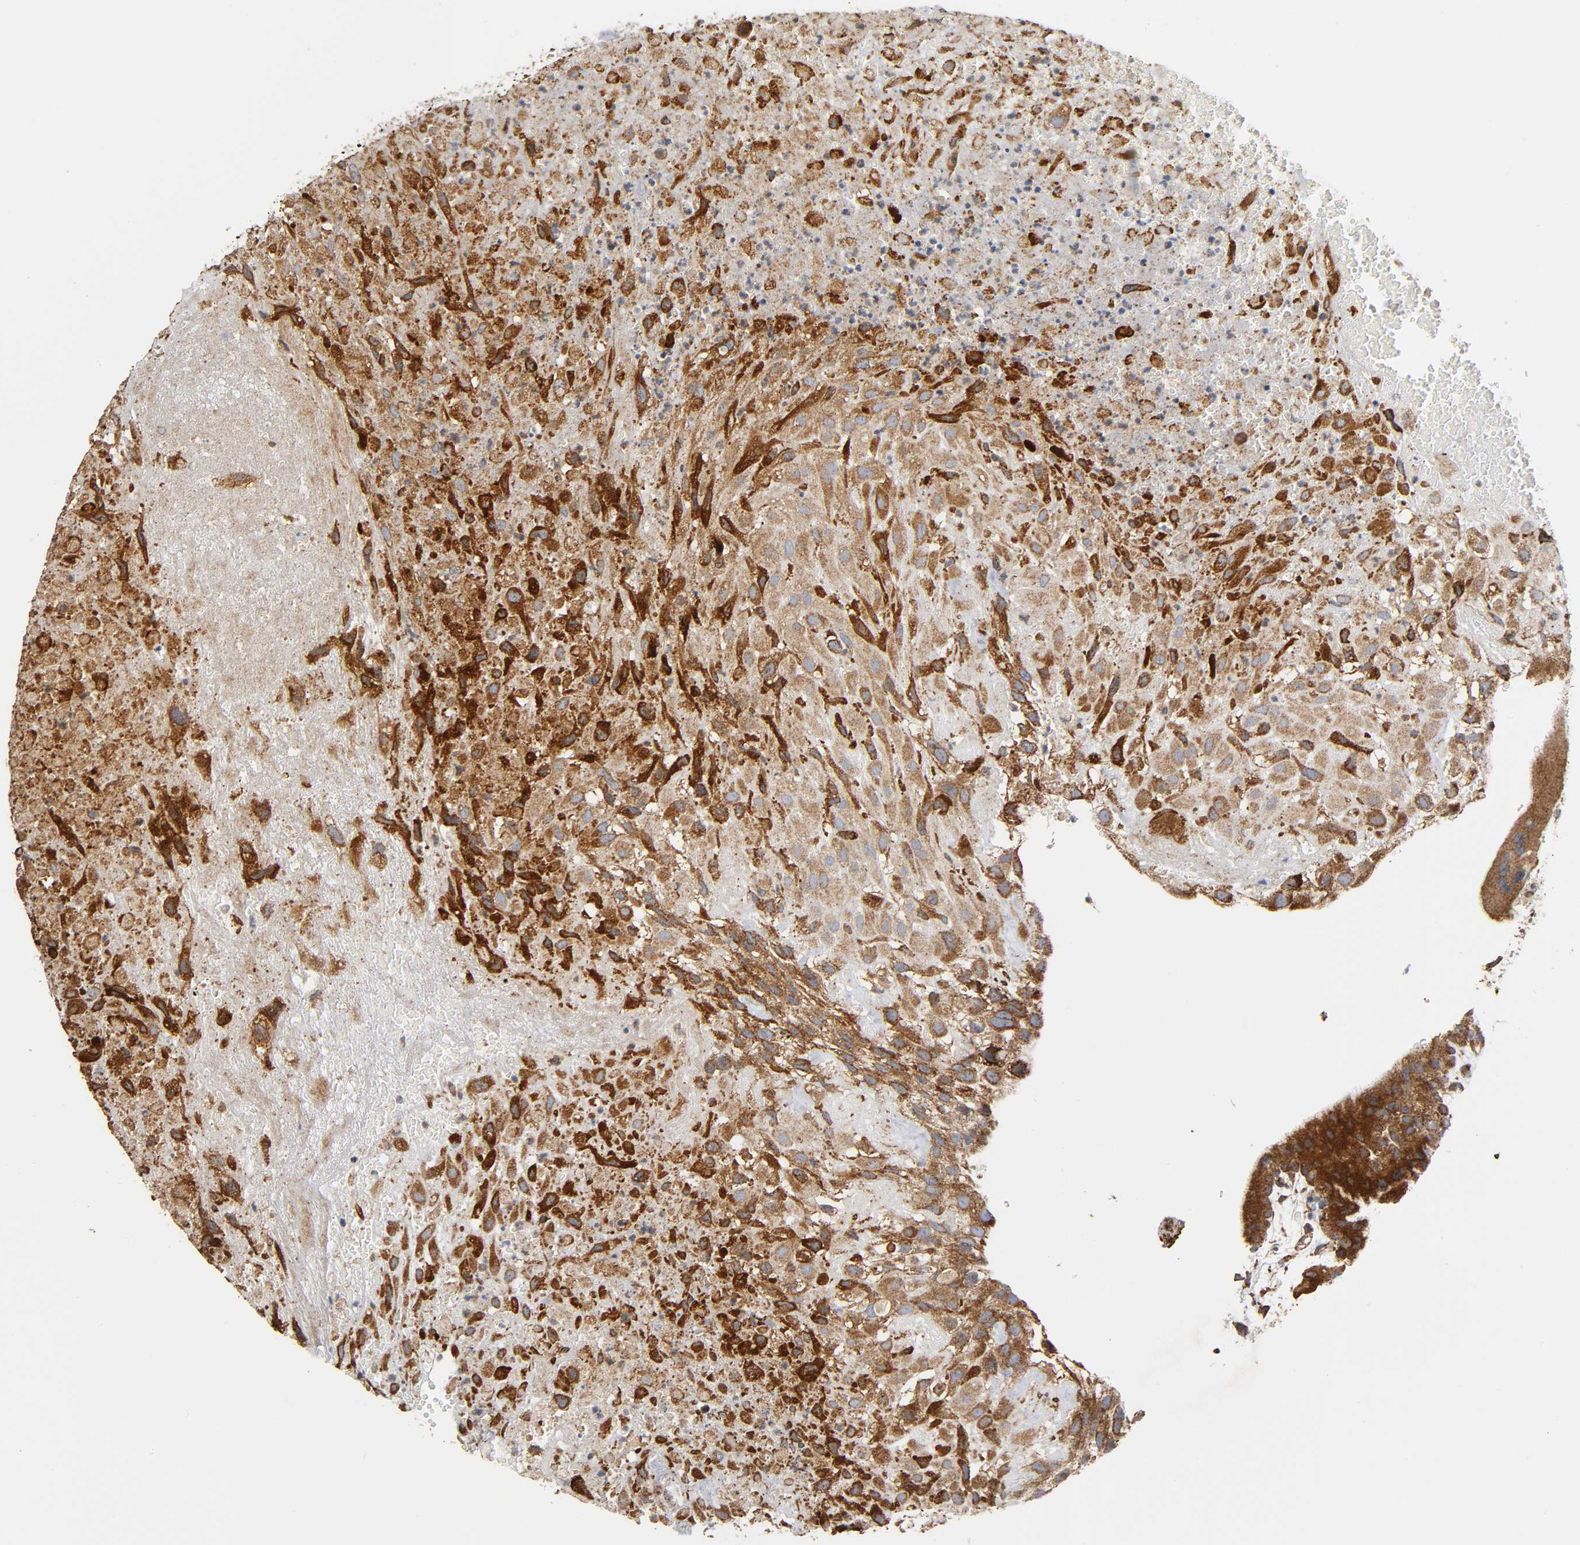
{"staining": {"intensity": "strong", "quantity": "25%-75%", "location": "cytoplasmic/membranous"}, "tissue": "placenta", "cell_type": "Decidual cells", "image_type": "normal", "snomed": [{"axis": "morphology", "description": "Normal tissue, NOS"}, {"axis": "topography", "description": "Placenta"}], "caption": "Immunohistochemical staining of benign placenta demonstrates 25%-75% levels of strong cytoplasmic/membranous protein expression in about 25%-75% of decidual cells. Using DAB (3,3'-diaminobenzidine) (brown) and hematoxylin (blue) stains, captured at high magnification using brightfield microscopy.", "gene": "MAP3K1", "patient": {"sex": "female", "age": 19}}